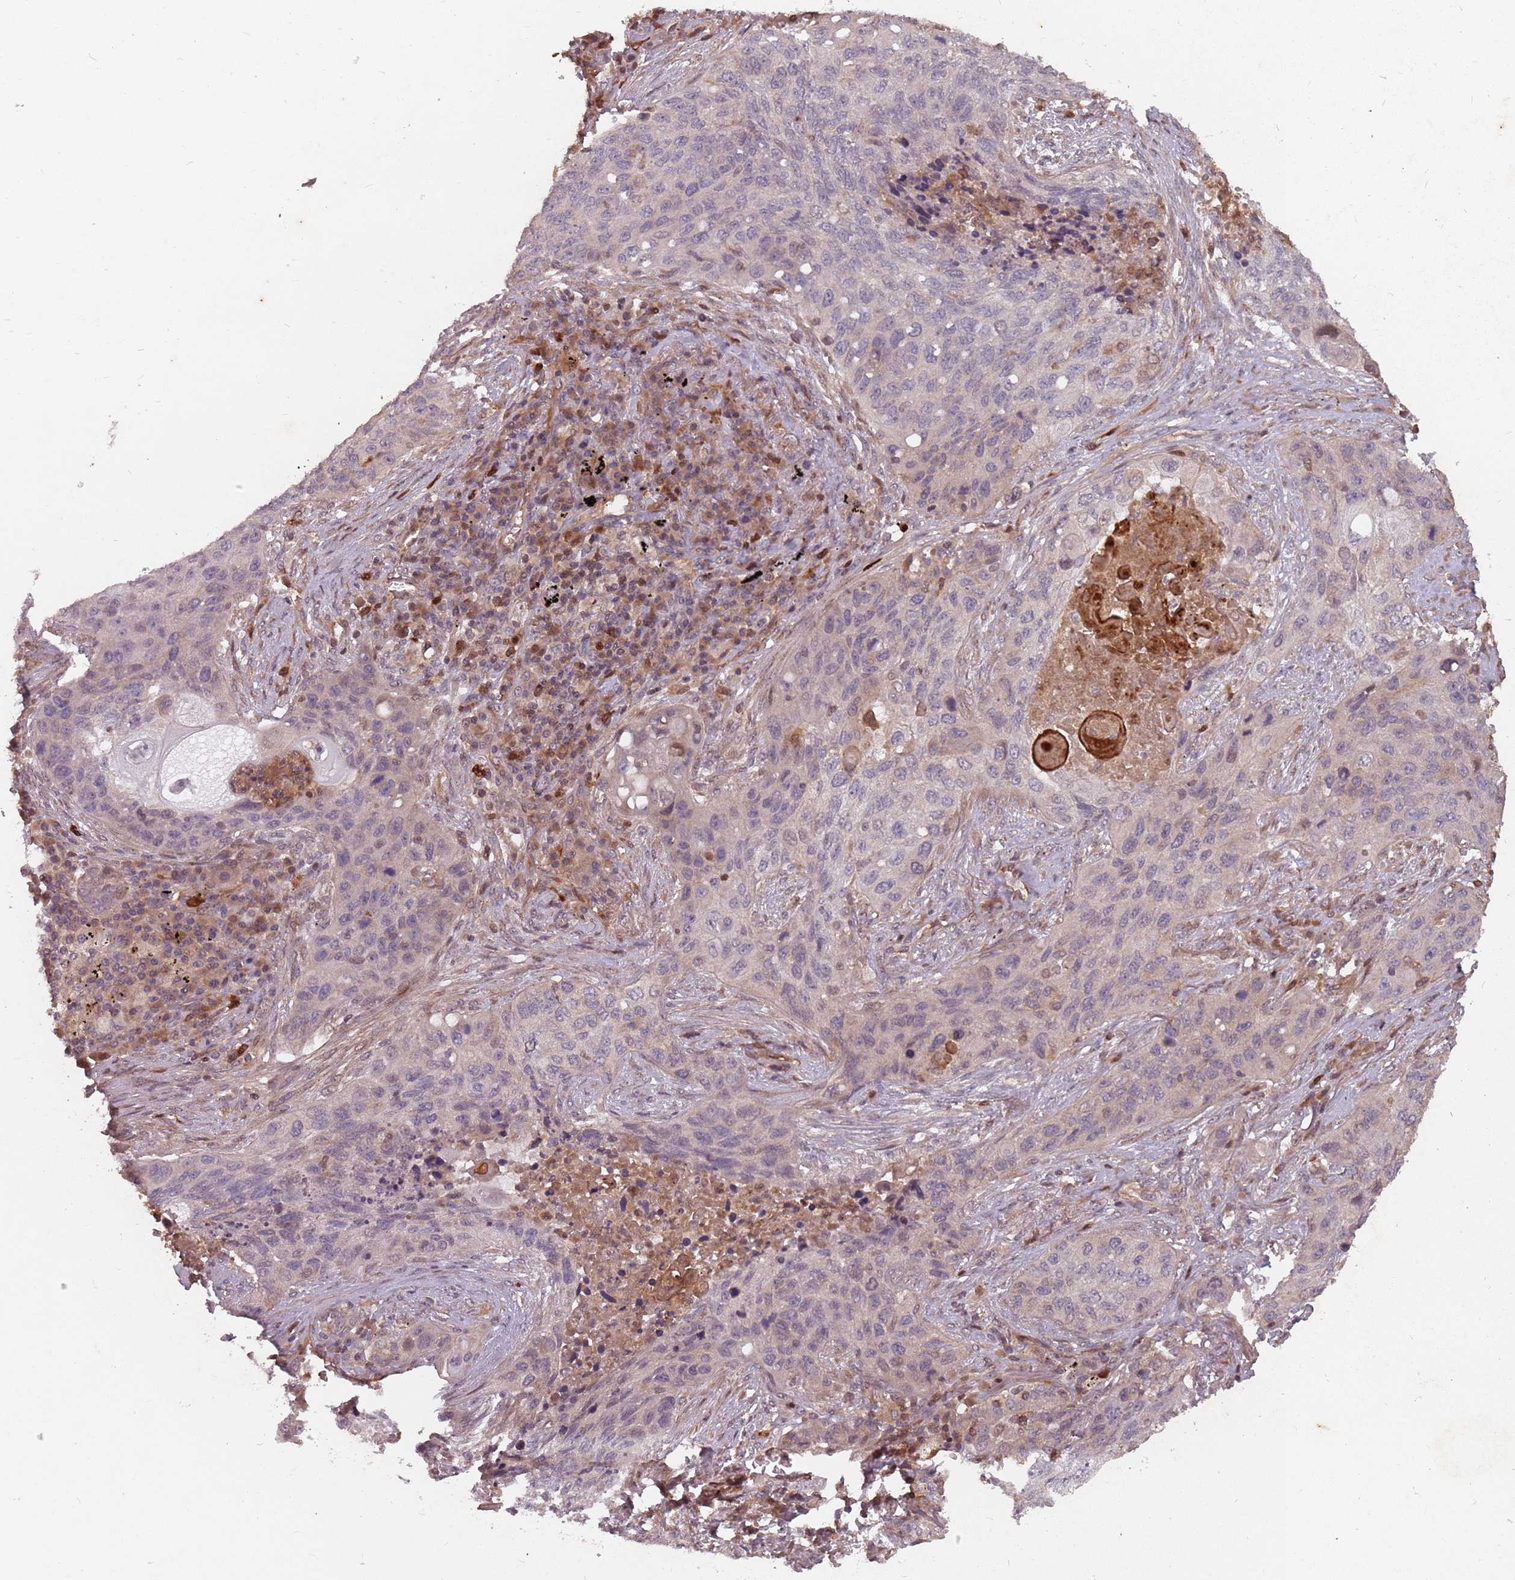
{"staining": {"intensity": "negative", "quantity": "none", "location": "none"}, "tissue": "lung cancer", "cell_type": "Tumor cells", "image_type": "cancer", "snomed": [{"axis": "morphology", "description": "Squamous cell carcinoma, NOS"}, {"axis": "topography", "description": "Lung"}], "caption": "Tumor cells show no significant positivity in lung squamous cell carcinoma.", "gene": "GPR180", "patient": {"sex": "female", "age": 63}}